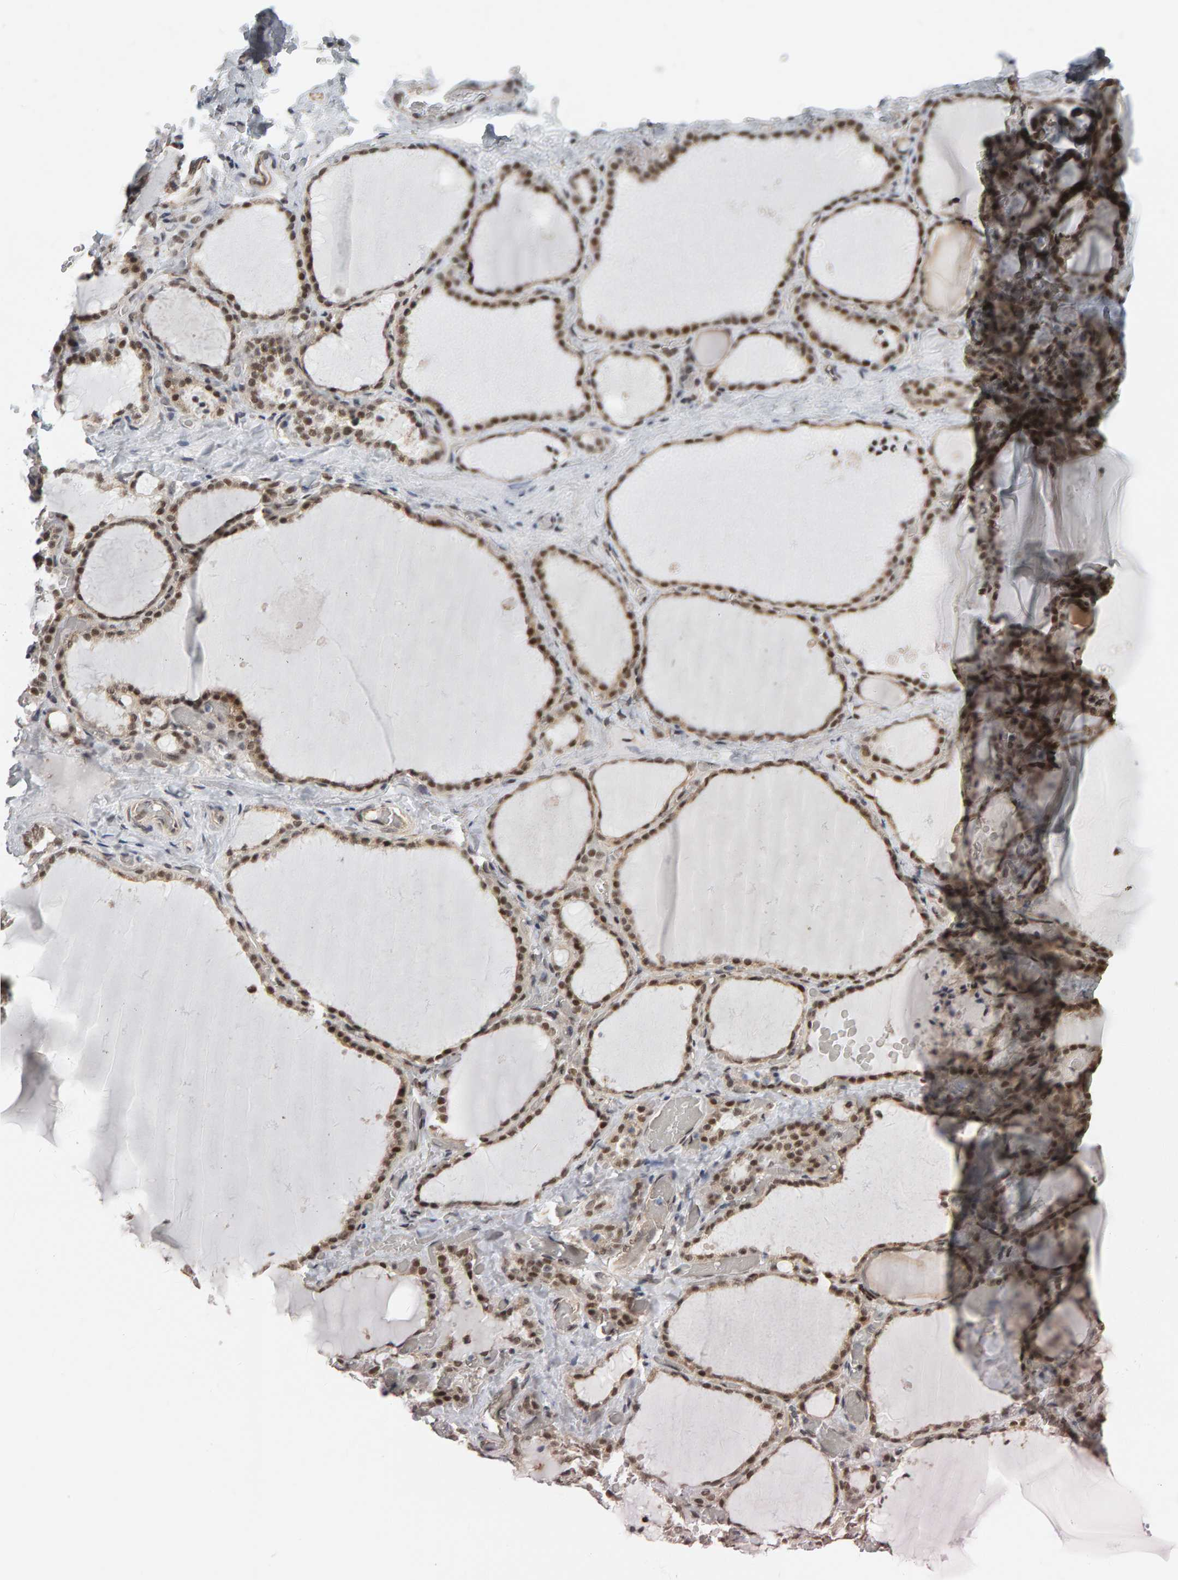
{"staining": {"intensity": "moderate", "quantity": ">75%", "location": "nuclear"}, "tissue": "thyroid gland", "cell_type": "Glandular cells", "image_type": "normal", "snomed": [{"axis": "morphology", "description": "Normal tissue, NOS"}, {"axis": "topography", "description": "Thyroid gland"}], "caption": "Glandular cells demonstrate moderate nuclear expression in approximately >75% of cells in unremarkable thyroid gland. (Stains: DAB in brown, nuclei in blue, Microscopy: brightfield microscopy at high magnification).", "gene": "ATF7IP", "patient": {"sex": "female", "age": 22}}